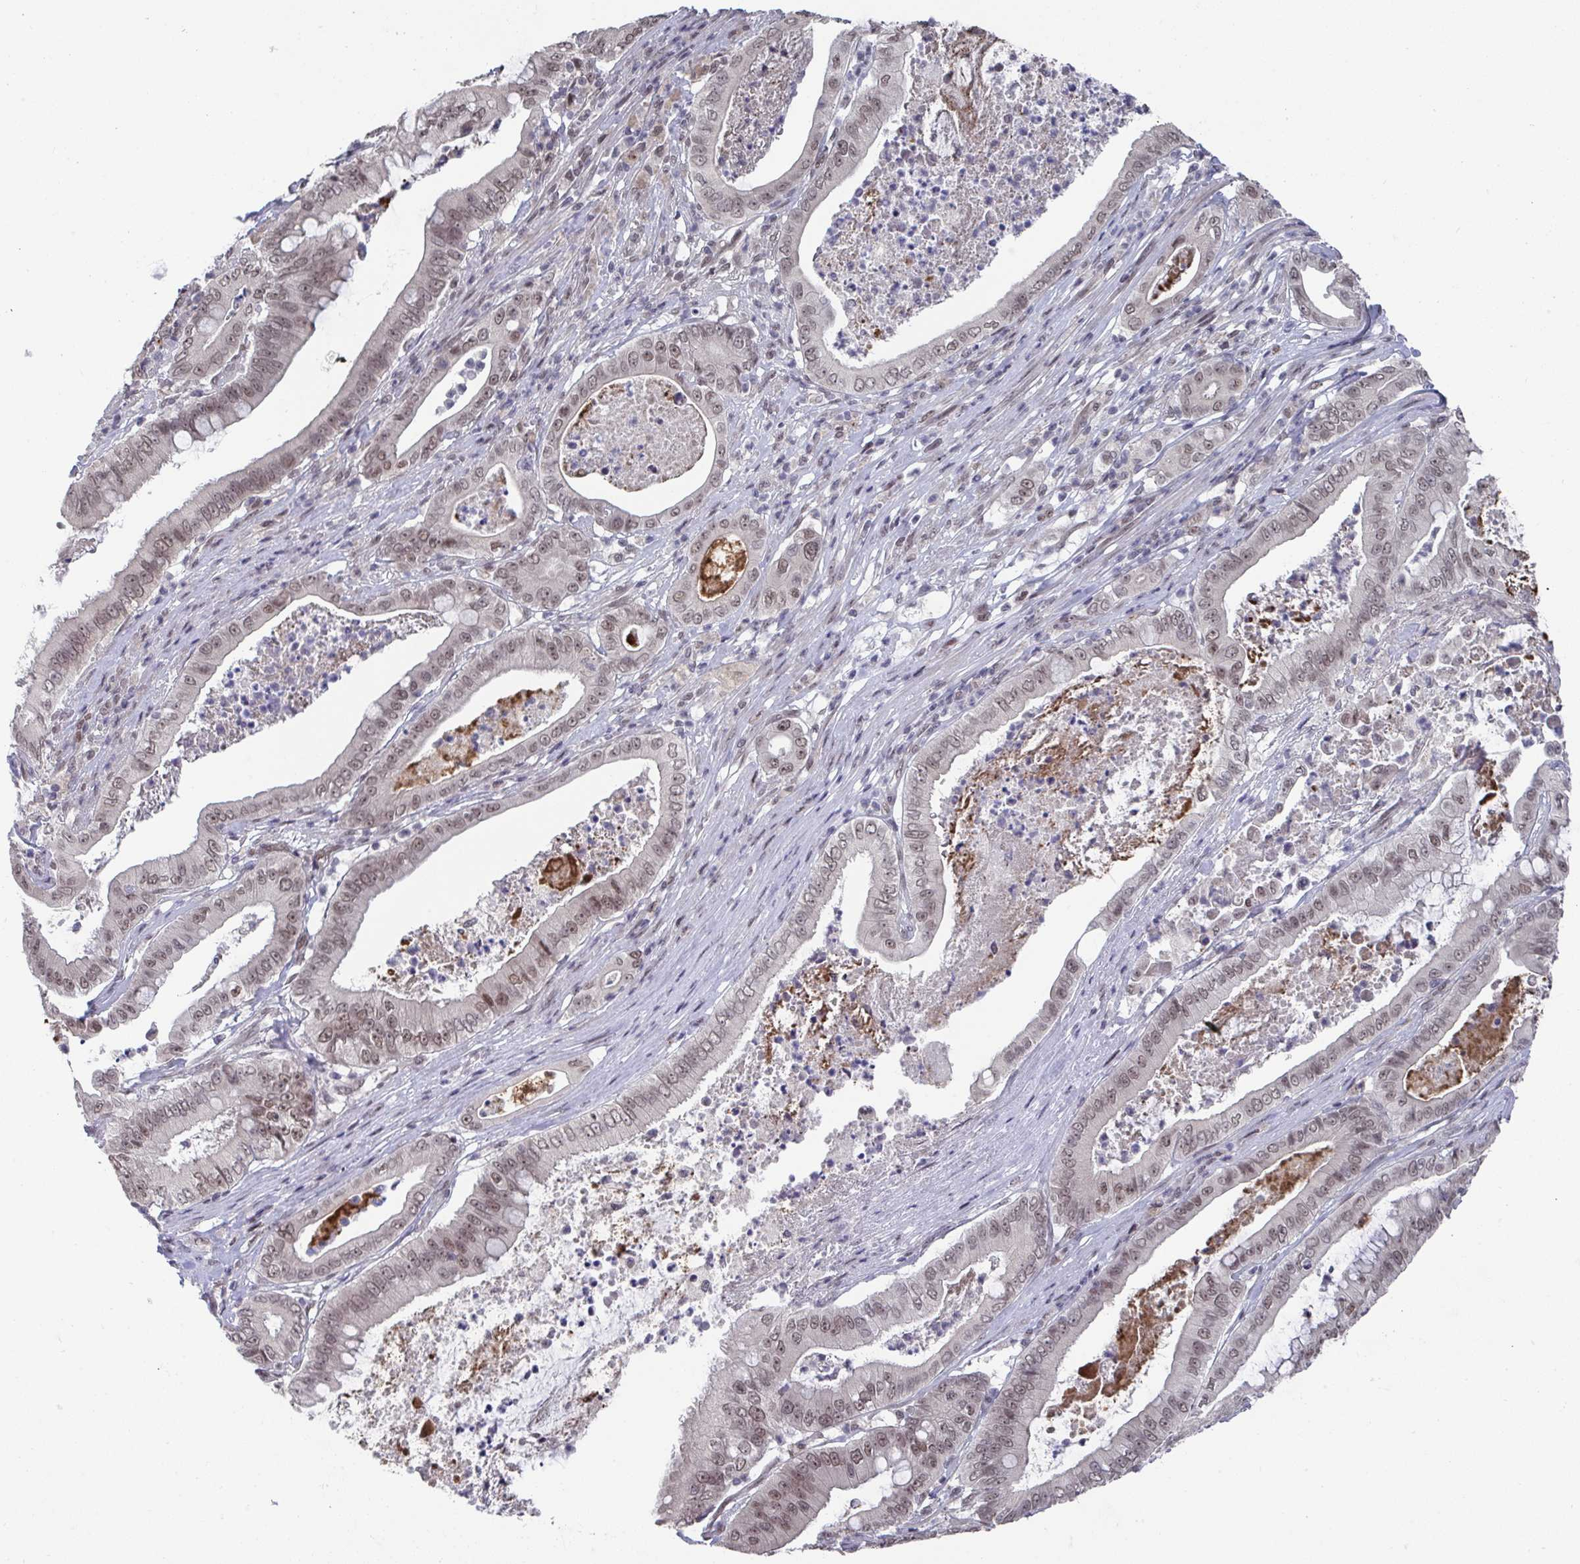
{"staining": {"intensity": "moderate", "quantity": ">75%", "location": "nuclear"}, "tissue": "pancreatic cancer", "cell_type": "Tumor cells", "image_type": "cancer", "snomed": [{"axis": "morphology", "description": "Adenocarcinoma, NOS"}, {"axis": "topography", "description": "Pancreas"}], "caption": "Brown immunohistochemical staining in human adenocarcinoma (pancreatic) displays moderate nuclear staining in approximately >75% of tumor cells.", "gene": "JMJD1C", "patient": {"sex": "male", "age": 71}}